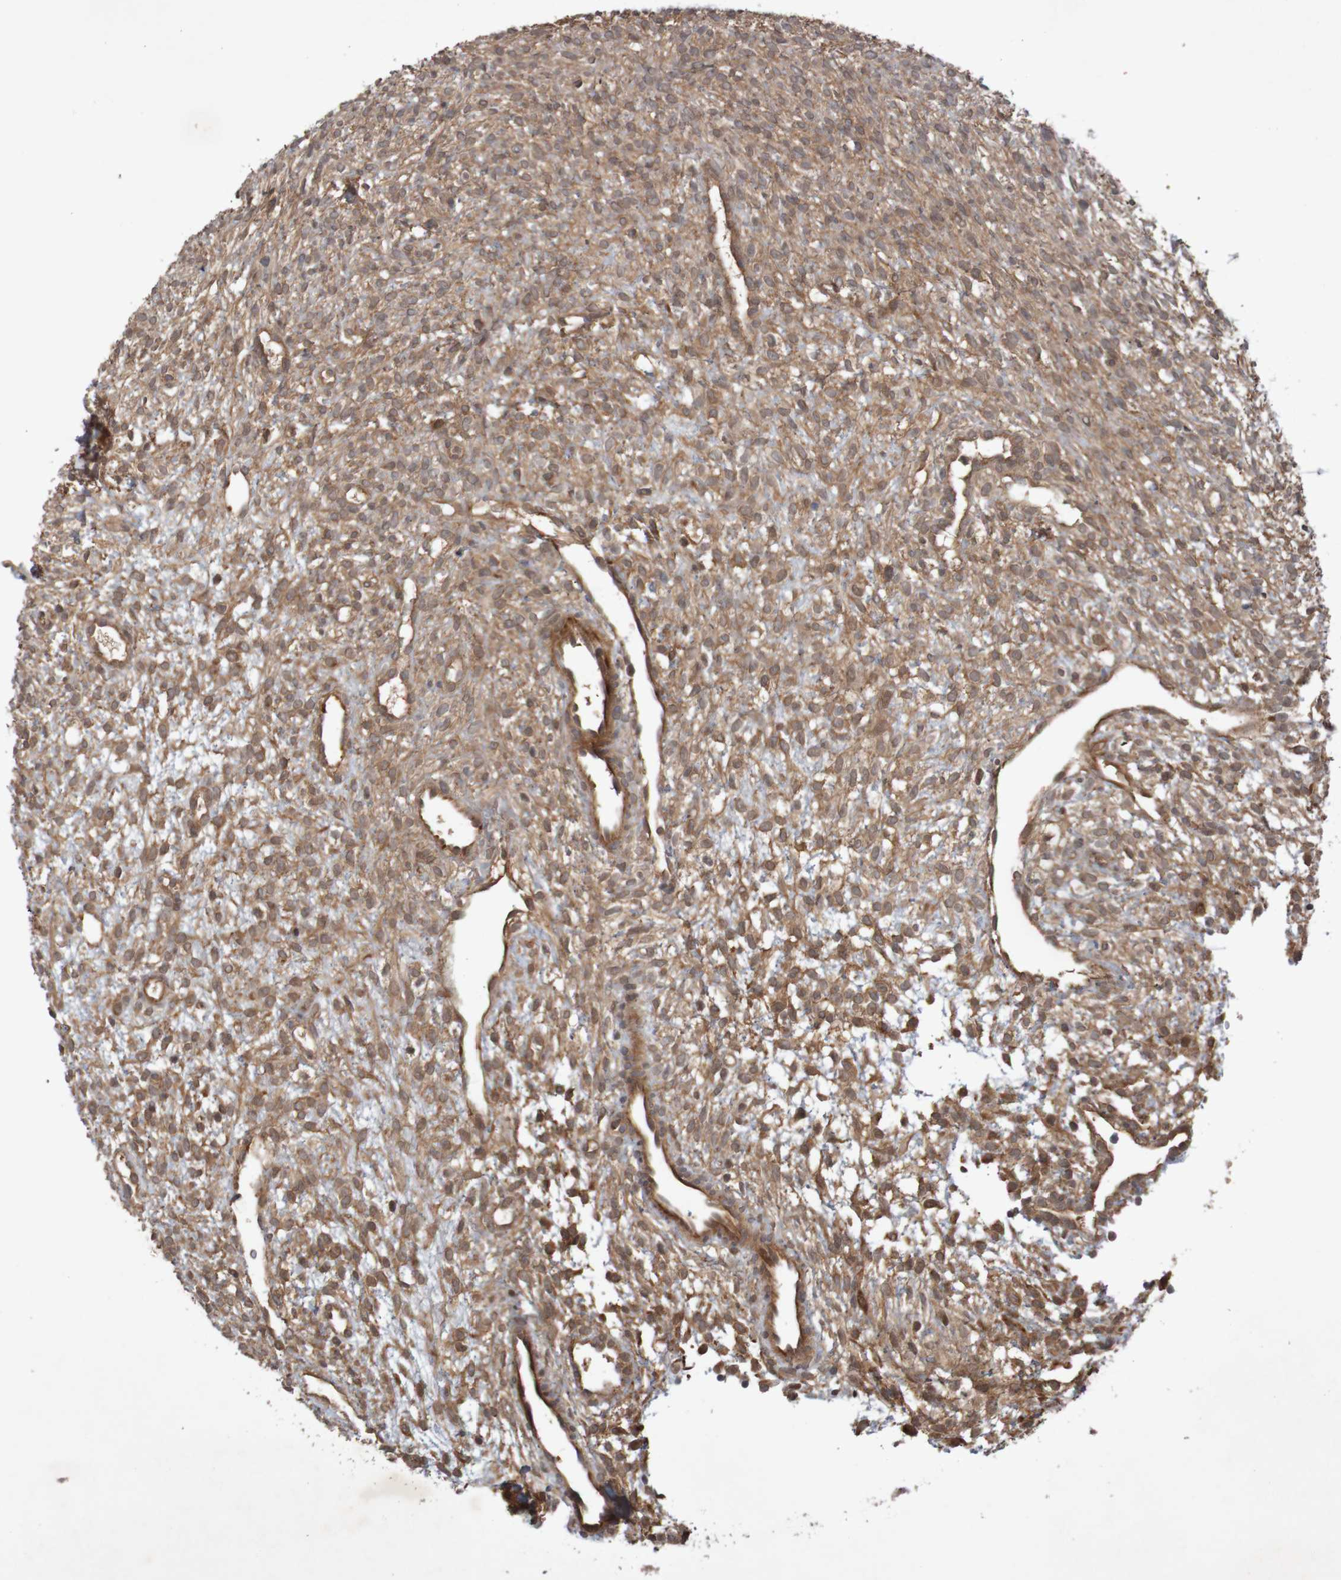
{"staining": {"intensity": "moderate", "quantity": ">75%", "location": "cytoplasmic/membranous"}, "tissue": "ovary", "cell_type": "Ovarian stroma cells", "image_type": "normal", "snomed": [{"axis": "morphology", "description": "Normal tissue, NOS"}, {"axis": "morphology", "description": "Cyst, NOS"}, {"axis": "topography", "description": "Ovary"}], "caption": "Normal ovary was stained to show a protein in brown. There is medium levels of moderate cytoplasmic/membranous expression in about >75% of ovarian stroma cells.", "gene": "ARHGEF11", "patient": {"sex": "female", "age": 18}}